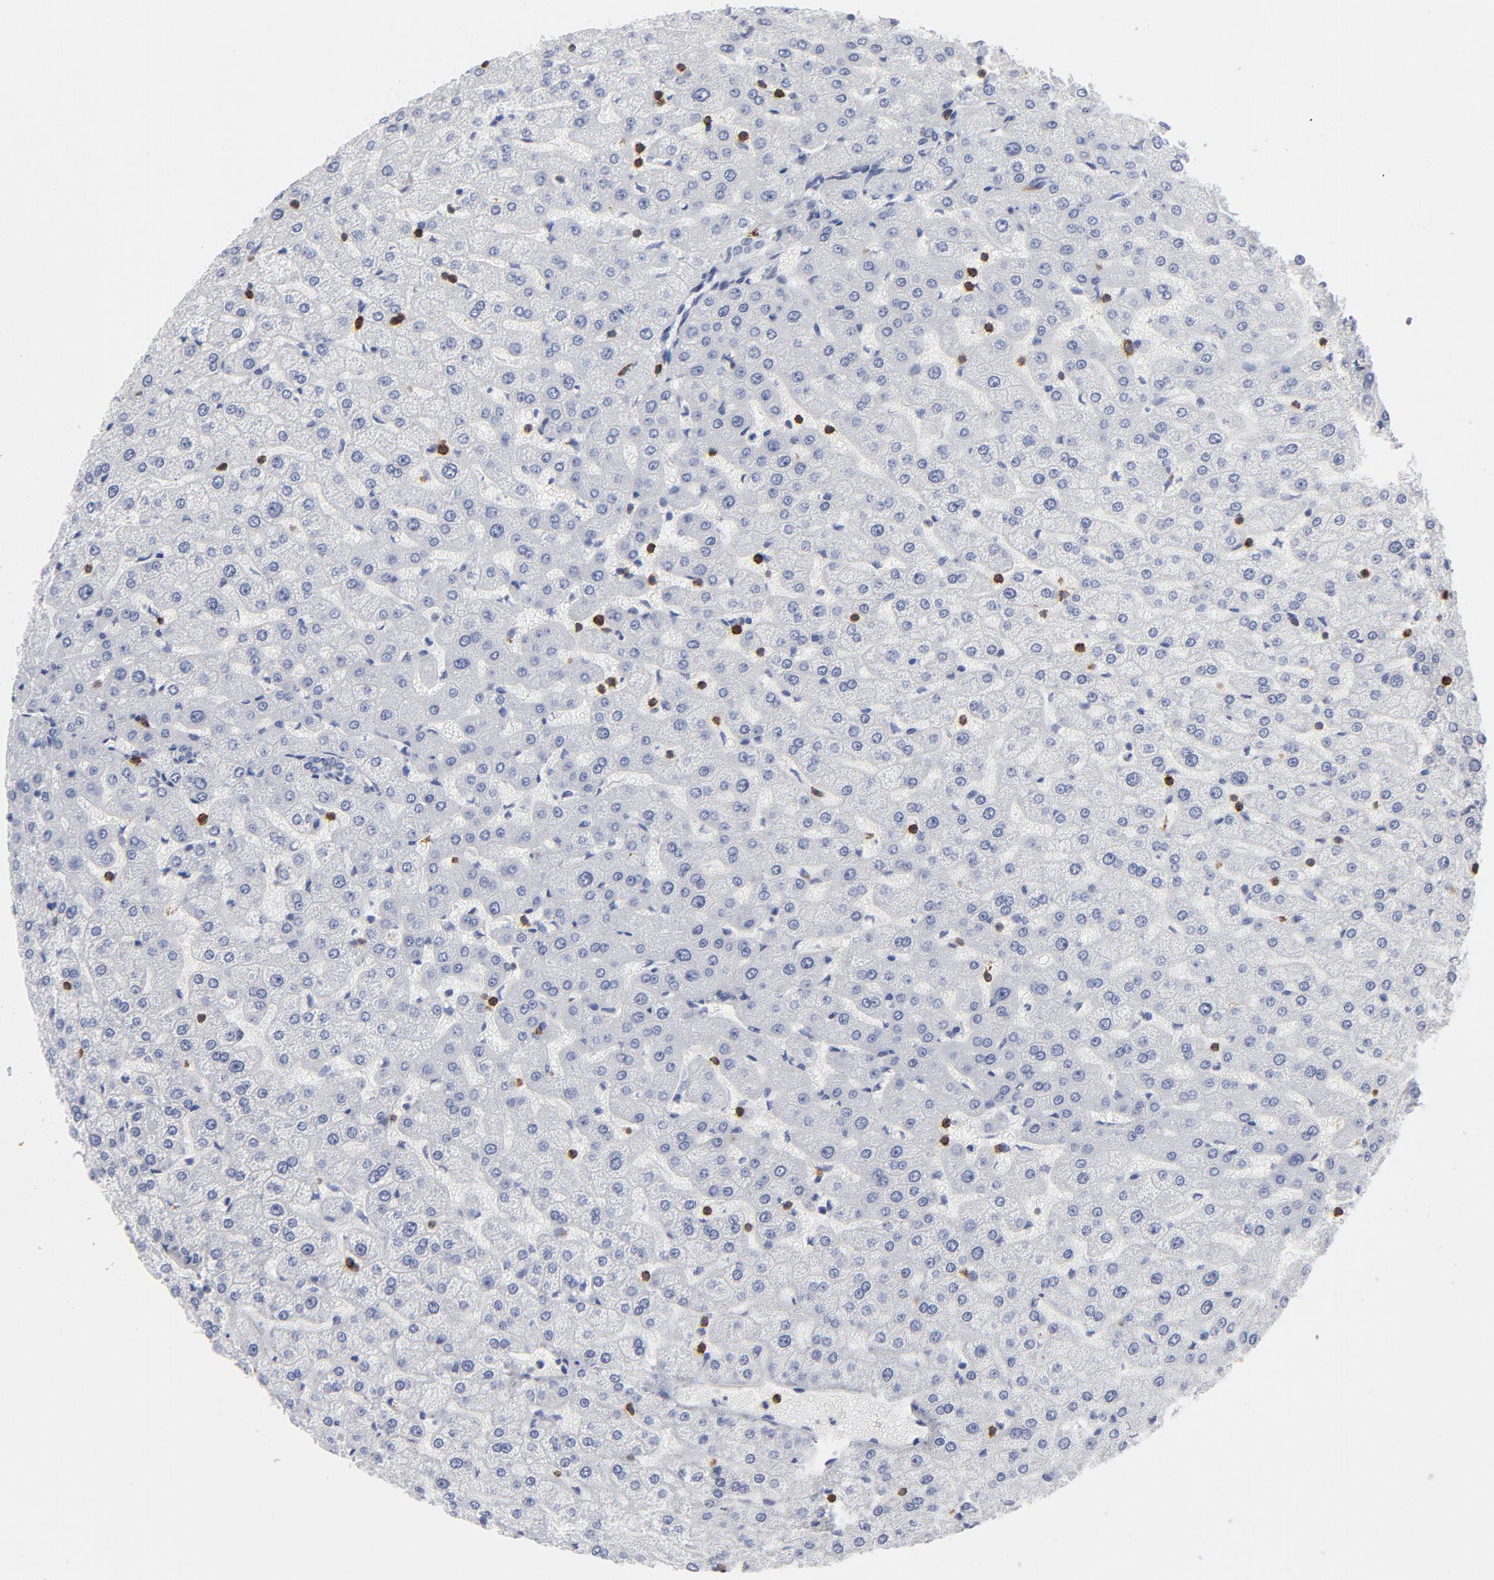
{"staining": {"intensity": "negative", "quantity": "none", "location": "none"}, "tissue": "liver", "cell_type": "Cholangiocytes", "image_type": "normal", "snomed": [{"axis": "morphology", "description": "Normal tissue, NOS"}, {"axis": "morphology", "description": "Fibrosis, NOS"}, {"axis": "topography", "description": "Liver"}], "caption": "Cholangiocytes show no significant expression in unremarkable liver. (Brightfield microscopy of DAB immunohistochemistry (IHC) at high magnification).", "gene": "CD2", "patient": {"sex": "female", "age": 29}}